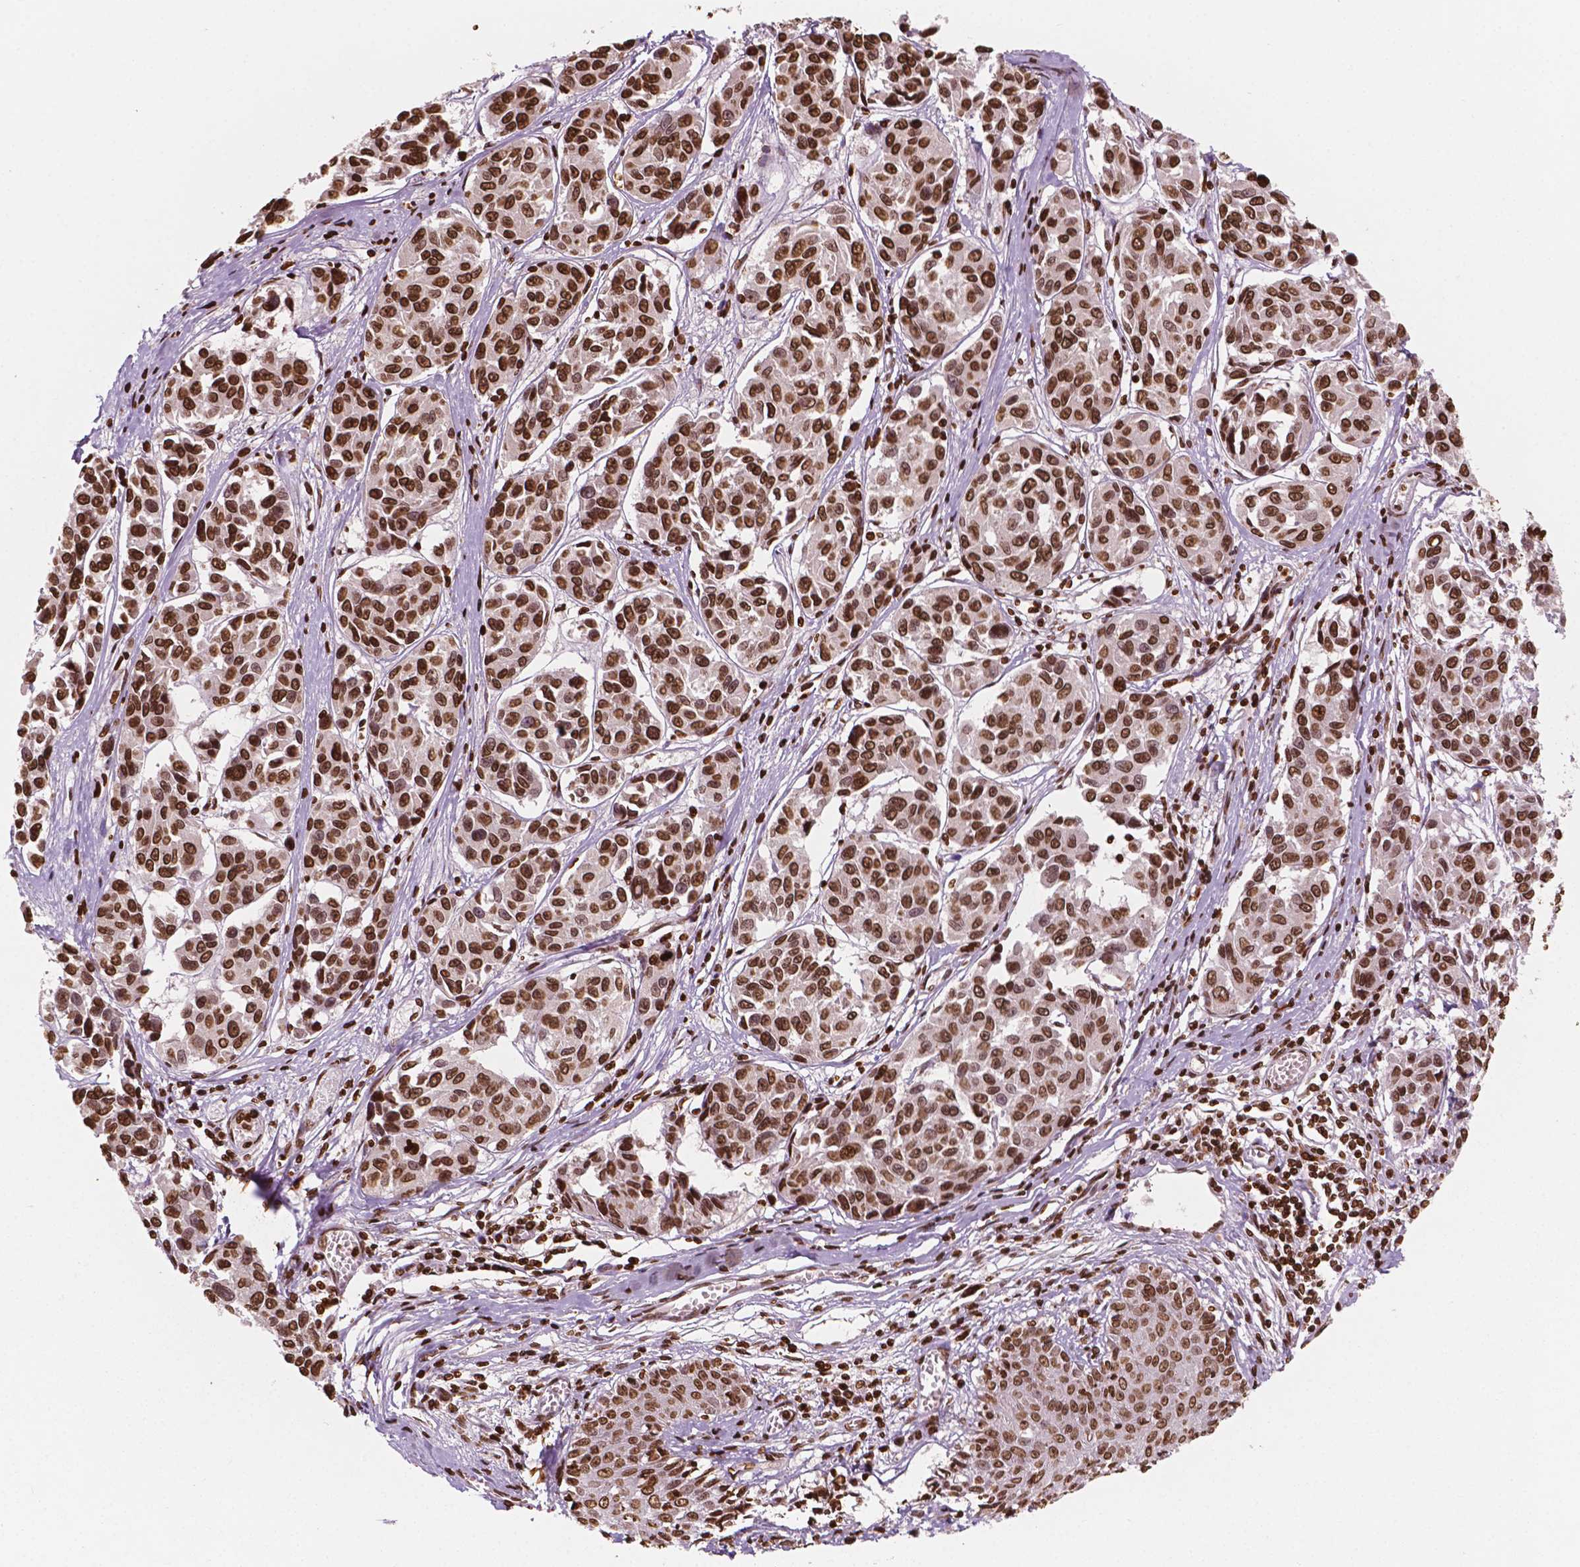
{"staining": {"intensity": "strong", "quantity": ">75%", "location": "nuclear"}, "tissue": "melanoma", "cell_type": "Tumor cells", "image_type": "cancer", "snomed": [{"axis": "morphology", "description": "Malignant melanoma, NOS"}, {"axis": "topography", "description": "Skin"}], "caption": "Strong nuclear expression is identified in approximately >75% of tumor cells in melanoma.", "gene": "H3C7", "patient": {"sex": "female", "age": 66}}